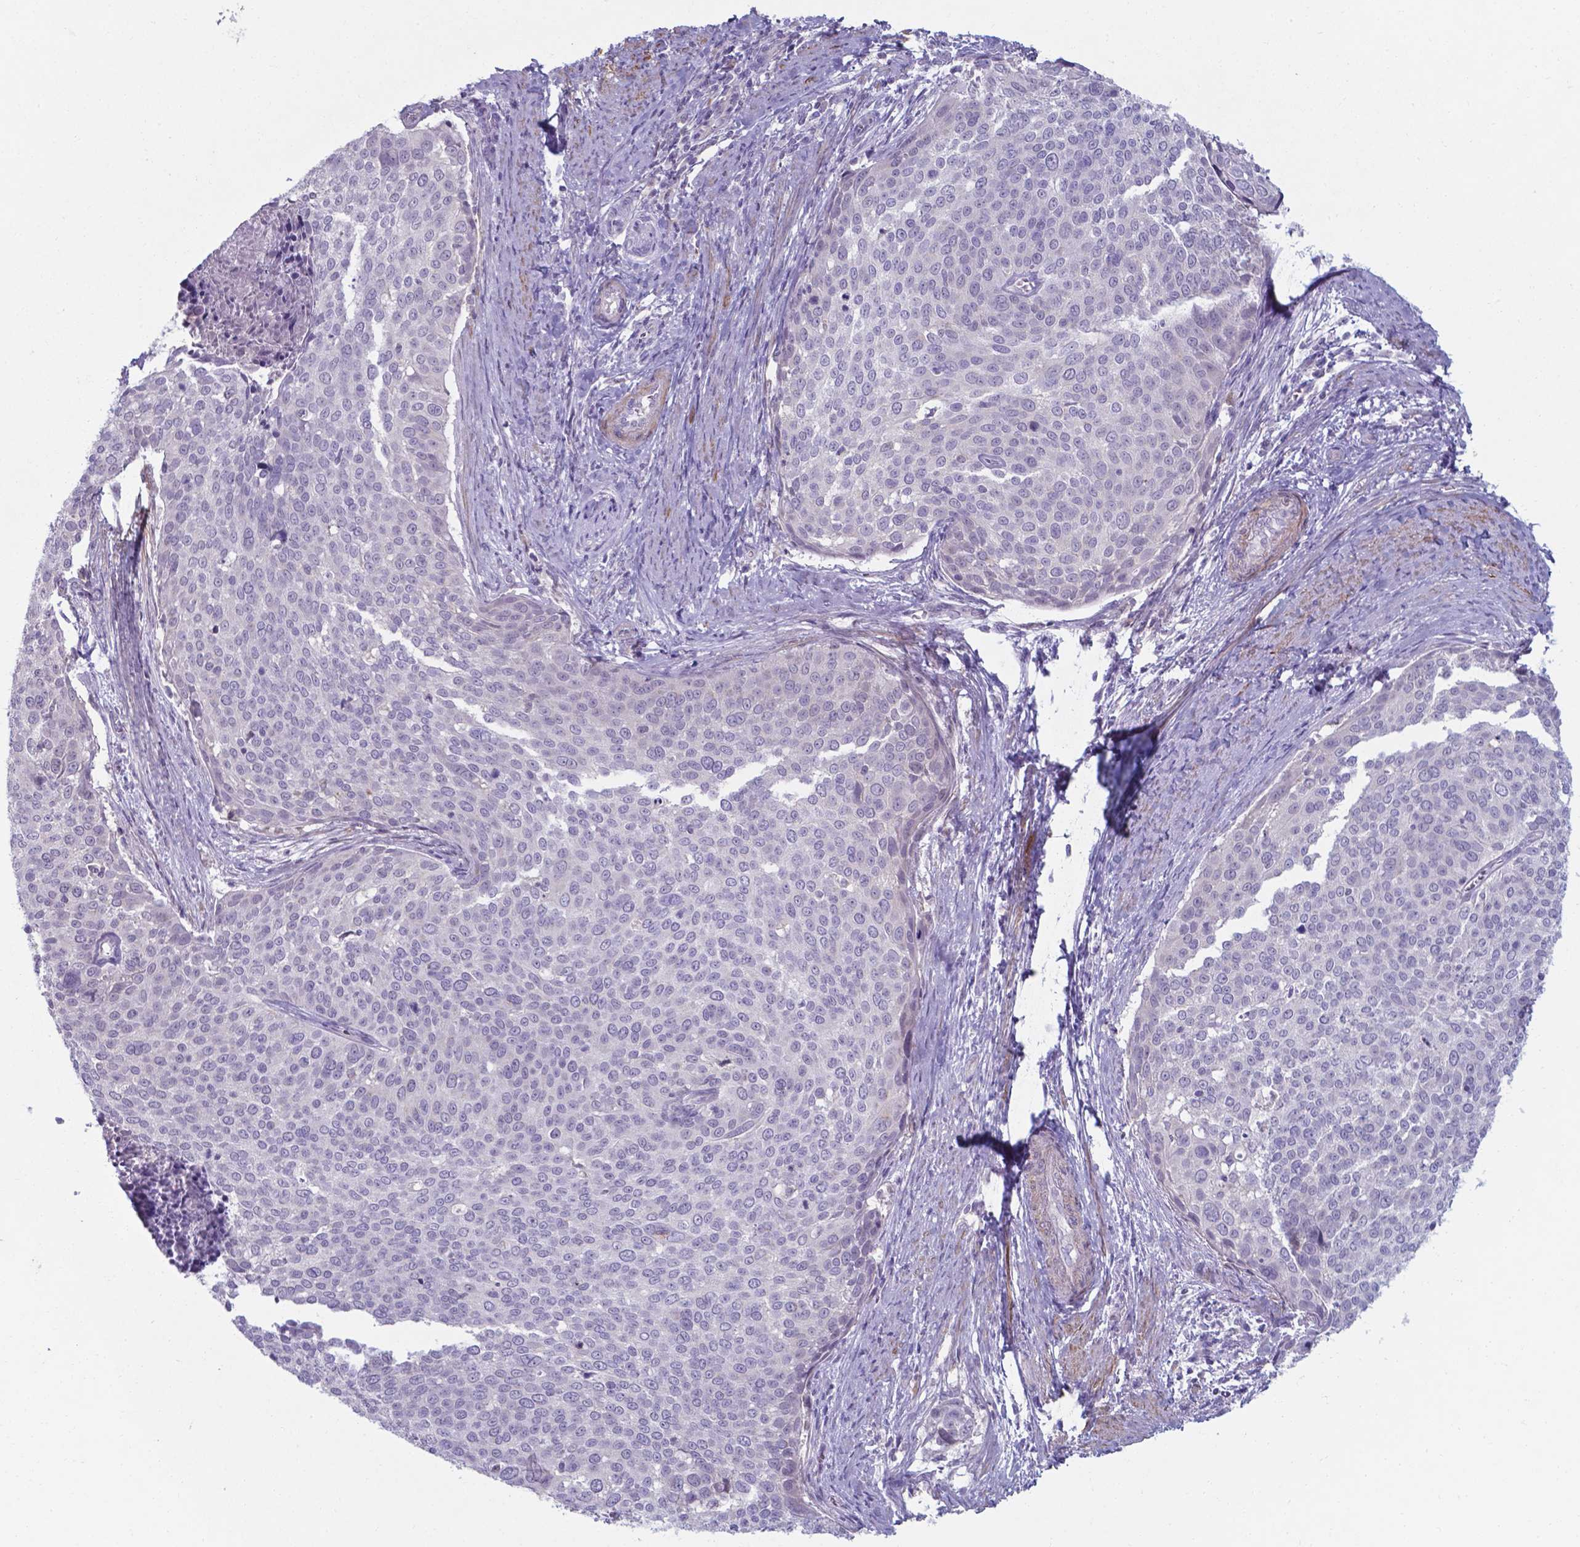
{"staining": {"intensity": "negative", "quantity": "none", "location": "none"}, "tissue": "cervical cancer", "cell_type": "Tumor cells", "image_type": "cancer", "snomed": [{"axis": "morphology", "description": "Squamous cell carcinoma, NOS"}, {"axis": "topography", "description": "Cervix"}], "caption": "DAB immunohistochemical staining of cervical squamous cell carcinoma demonstrates no significant expression in tumor cells. The staining is performed using DAB (3,3'-diaminobenzidine) brown chromogen with nuclei counter-stained in using hematoxylin.", "gene": "AP5B1", "patient": {"sex": "female", "age": 39}}